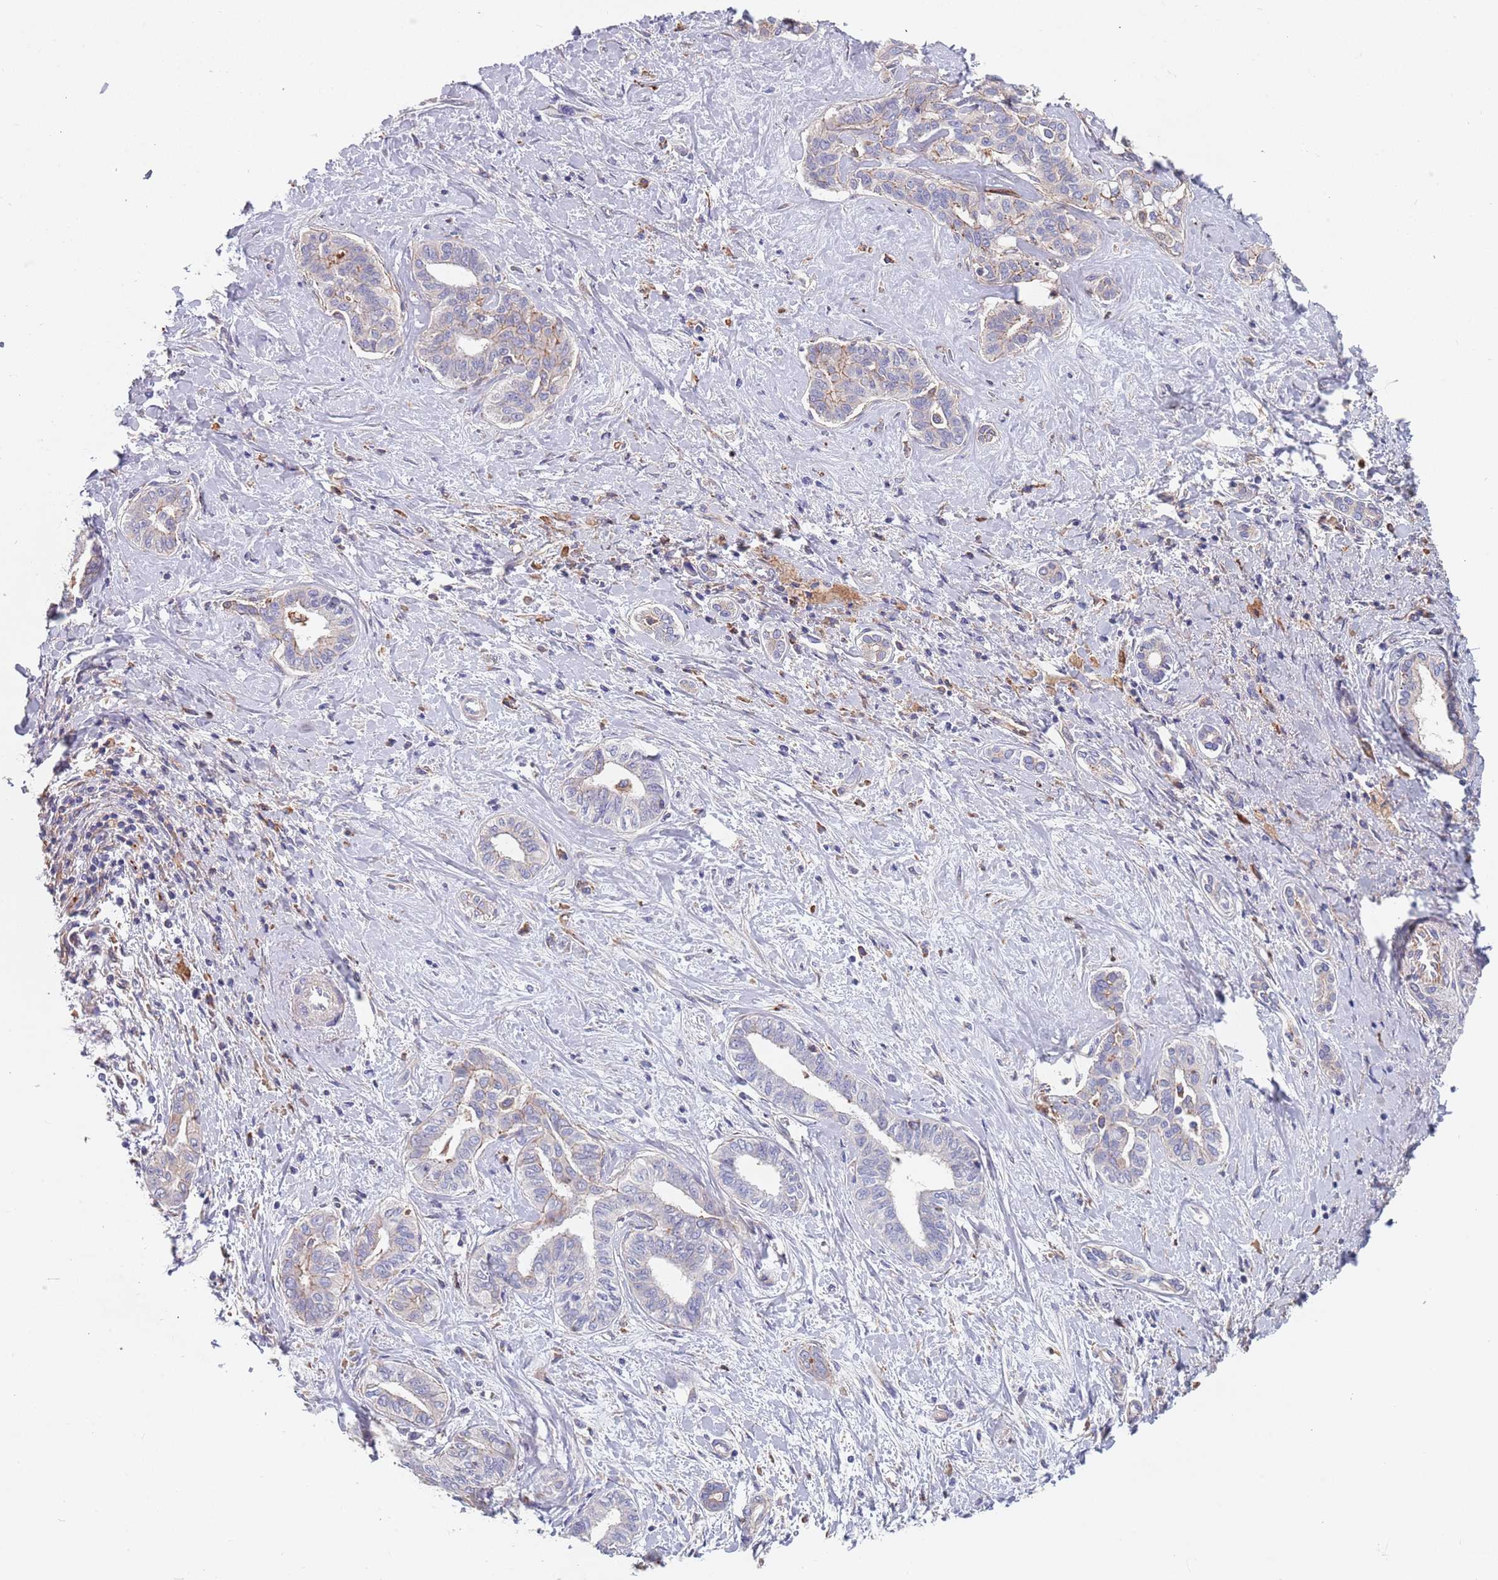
{"staining": {"intensity": "weak", "quantity": "<25%", "location": "cytoplasmic/membranous"}, "tissue": "liver cancer", "cell_type": "Tumor cells", "image_type": "cancer", "snomed": [{"axis": "morphology", "description": "Cholangiocarcinoma"}, {"axis": "topography", "description": "Liver"}], "caption": "Protein analysis of liver cancer displays no significant positivity in tumor cells. (DAB (3,3'-diaminobenzidine) immunohistochemistry (IHC), high magnification).", "gene": "DCUN1D3", "patient": {"sex": "female", "age": 77}}